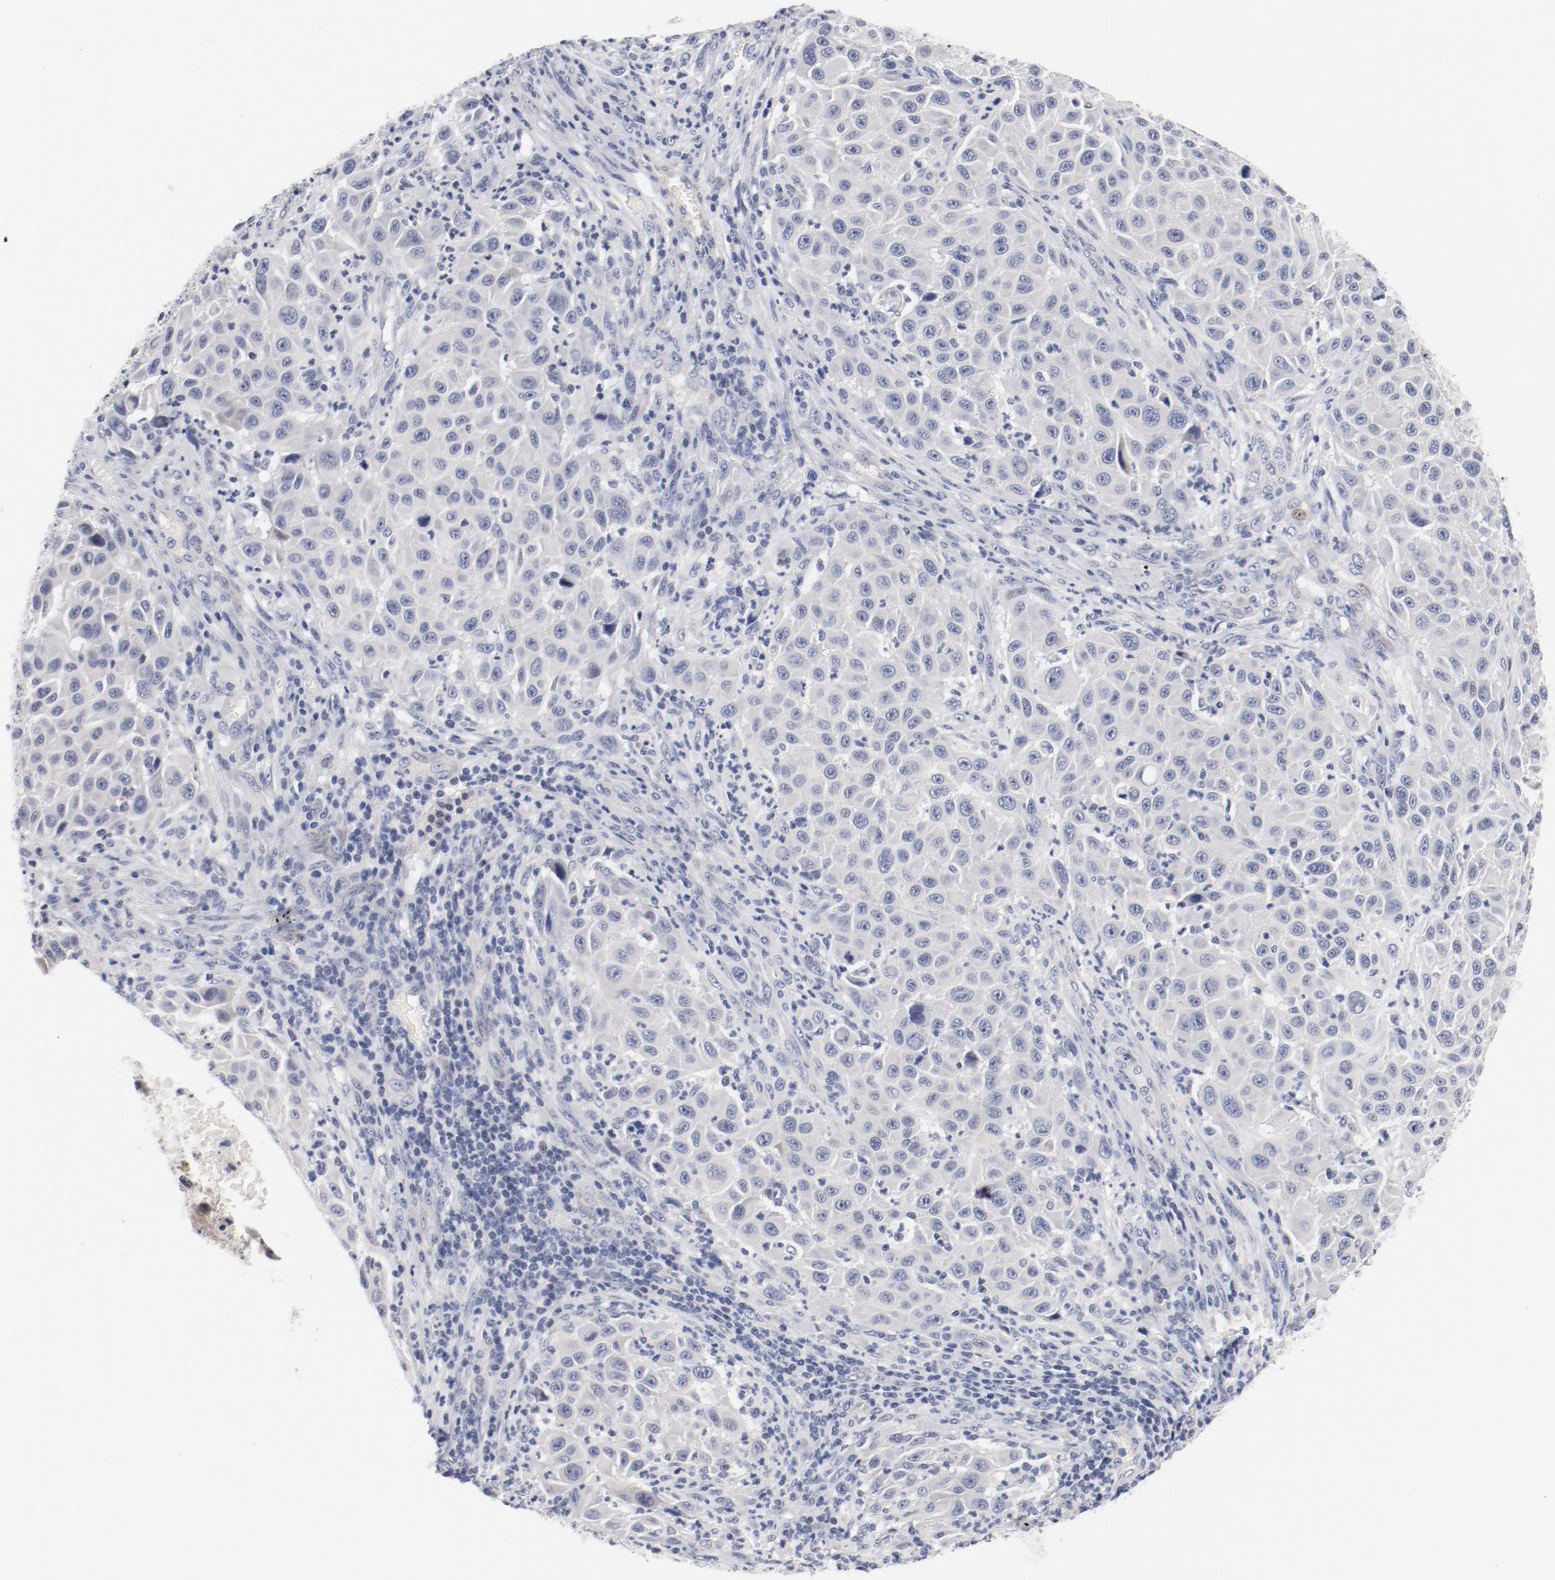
{"staining": {"intensity": "negative", "quantity": "none", "location": "none"}, "tissue": "melanoma", "cell_type": "Tumor cells", "image_type": "cancer", "snomed": [{"axis": "morphology", "description": "Malignant melanoma, Metastatic site"}, {"axis": "topography", "description": "Lymph node"}], "caption": "The histopathology image demonstrates no significant expression in tumor cells of malignant melanoma (metastatic site).", "gene": "KCNK13", "patient": {"sex": "male", "age": 61}}